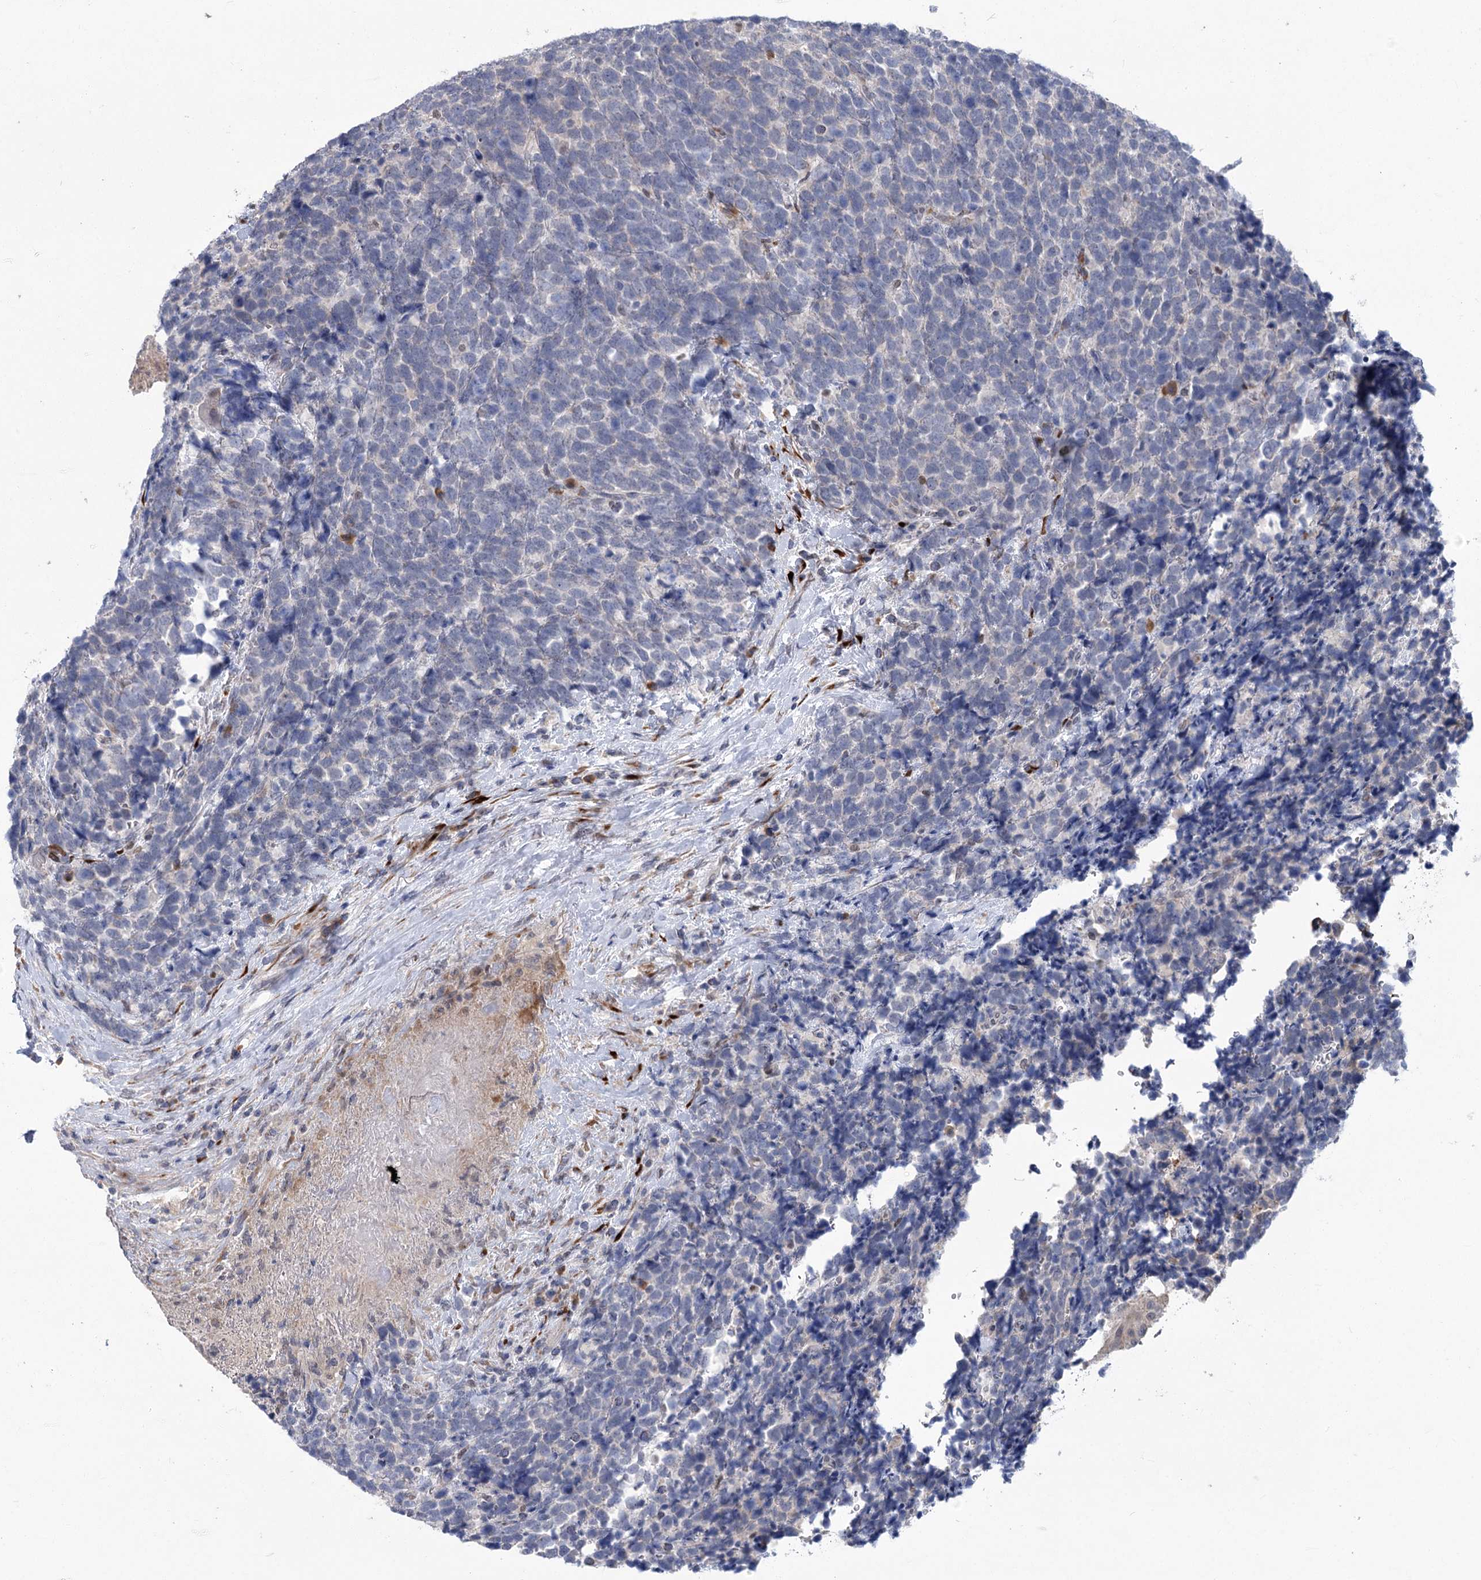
{"staining": {"intensity": "negative", "quantity": "none", "location": "none"}, "tissue": "urothelial cancer", "cell_type": "Tumor cells", "image_type": "cancer", "snomed": [{"axis": "morphology", "description": "Urothelial carcinoma, High grade"}, {"axis": "topography", "description": "Urinary bladder"}], "caption": "Human urothelial cancer stained for a protein using IHC displays no positivity in tumor cells.", "gene": "GCNT4", "patient": {"sex": "female", "age": 82}}